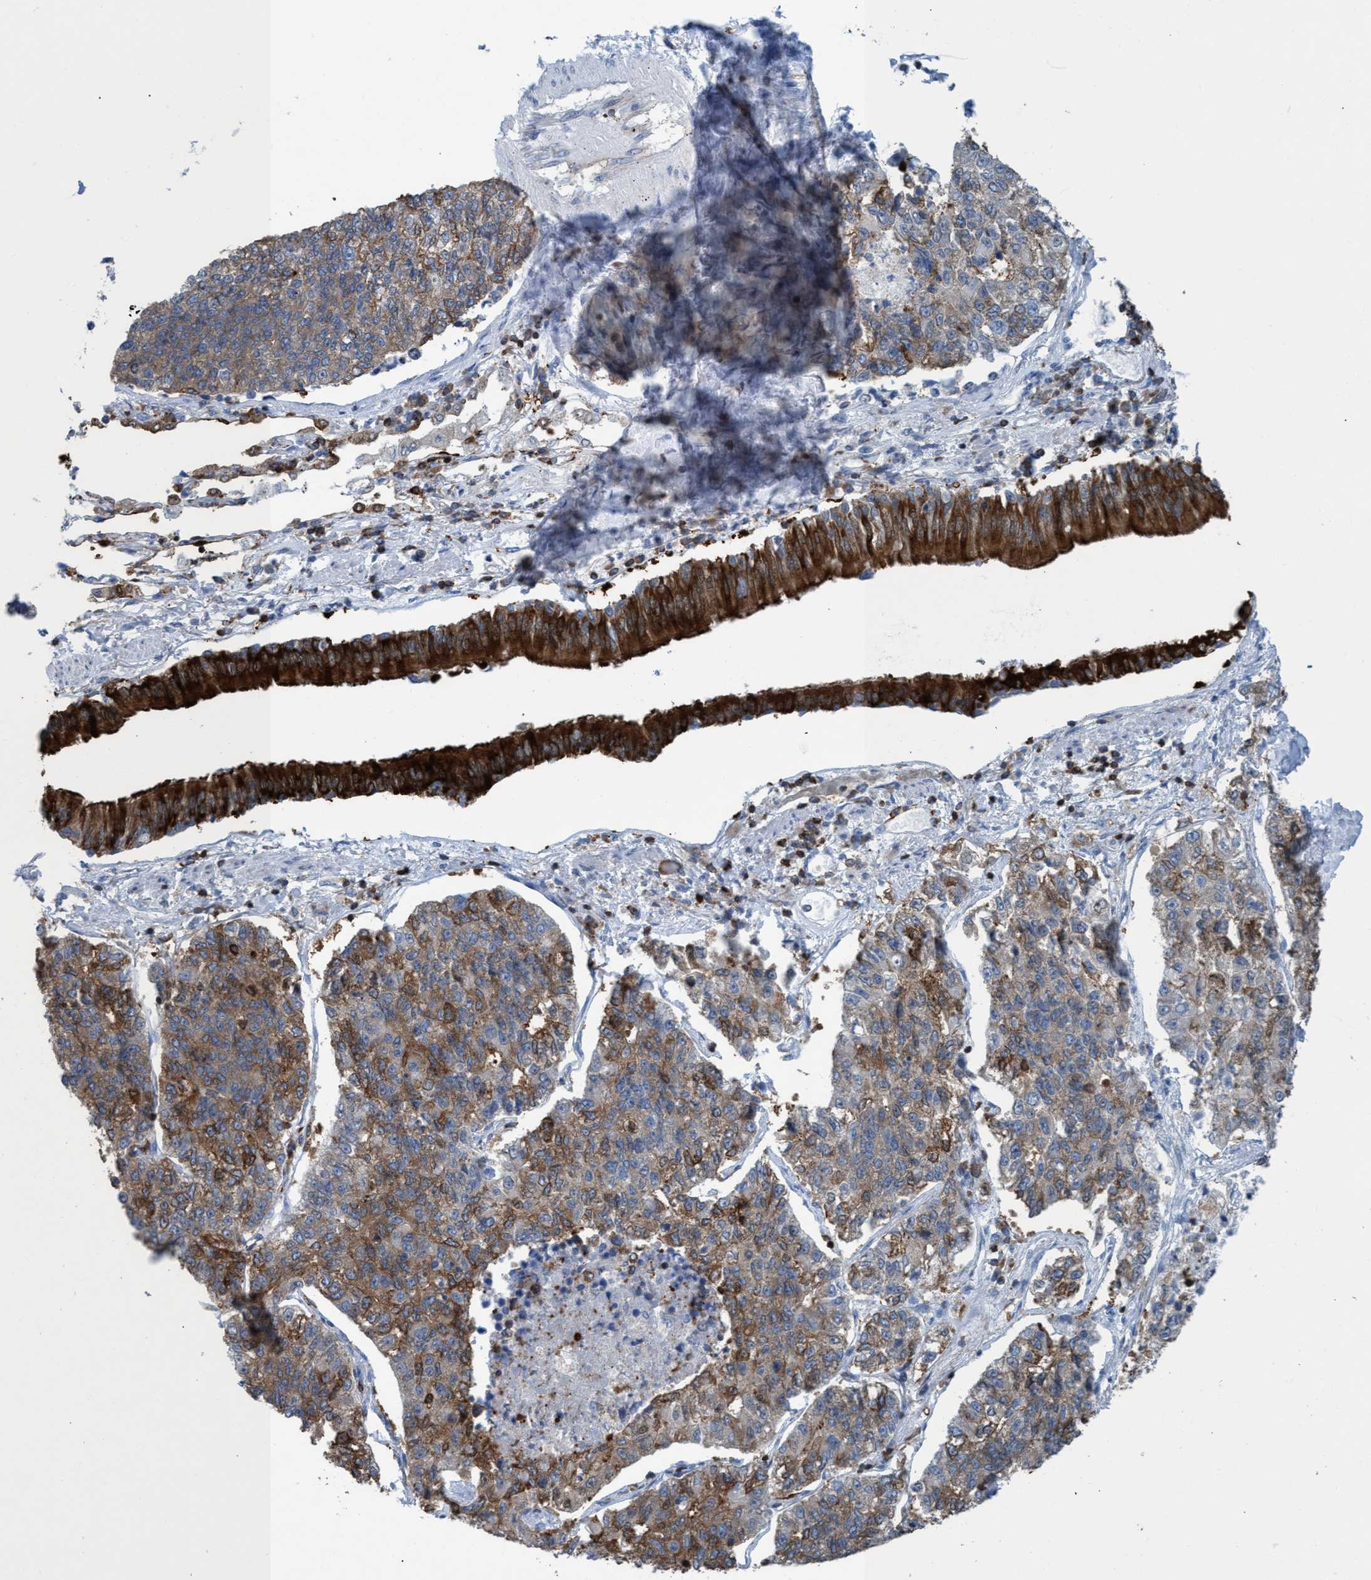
{"staining": {"intensity": "moderate", "quantity": ">75%", "location": "cytoplasmic/membranous"}, "tissue": "lung cancer", "cell_type": "Tumor cells", "image_type": "cancer", "snomed": [{"axis": "morphology", "description": "Adenocarcinoma, NOS"}, {"axis": "topography", "description": "Lung"}], "caption": "Immunohistochemistry (IHC) of human lung adenocarcinoma demonstrates medium levels of moderate cytoplasmic/membranous staining in approximately >75% of tumor cells.", "gene": "EZR", "patient": {"sex": "male", "age": 49}}